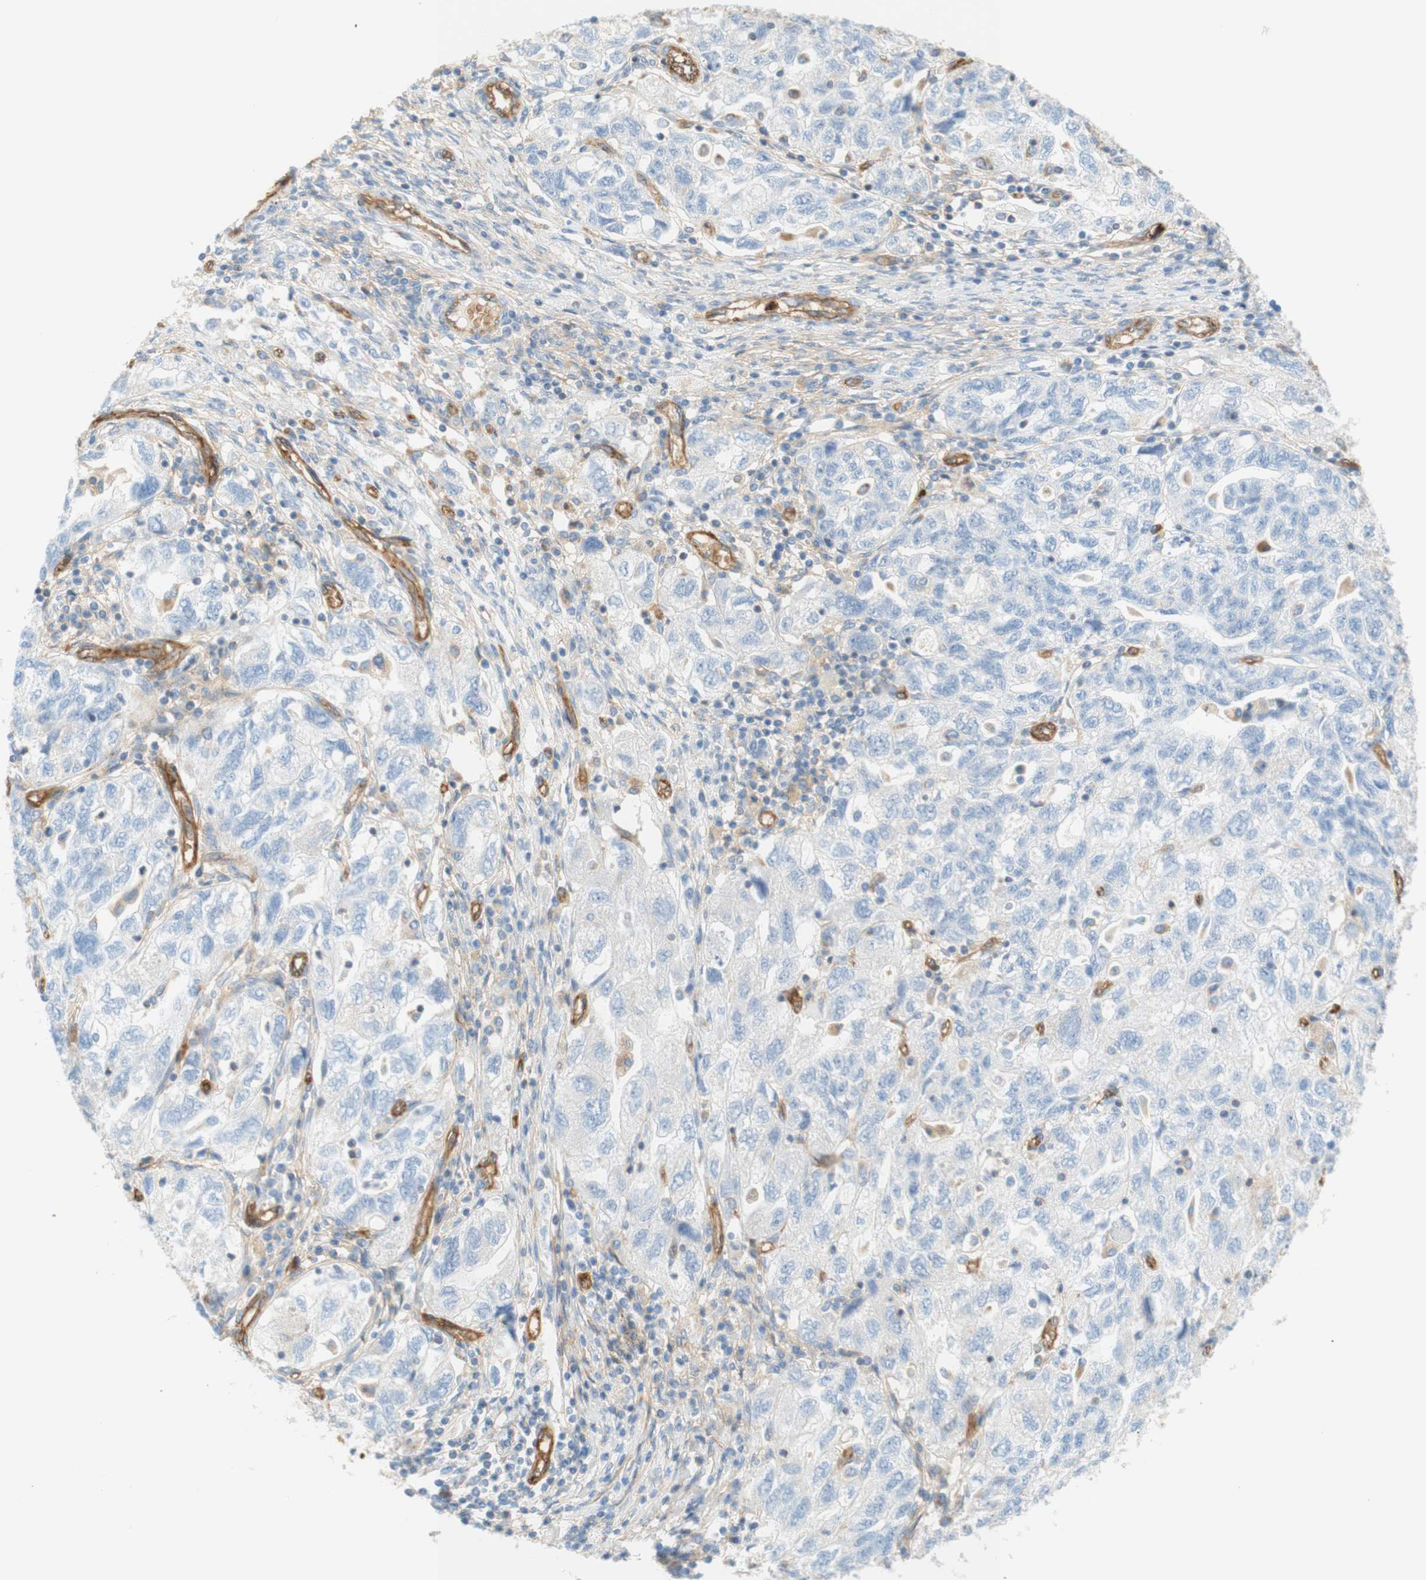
{"staining": {"intensity": "negative", "quantity": "none", "location": "none"}, "tissue": "ovarian cancer", "cell_type": "Tumor cells", "image_type": "cancer", "snomed": [{"axis": "morphology", "description": "Carcinoma, NOS"}, {"axis": "morphology", "description": "Cystadenocarcinoma, serous, NOS"}, {"axis": "topography", "description": "Ovary"}], "caption": "The histopathology image demonstrates no staining of tumor cells in serous cystadenocarcinoma (ovarian). (Immunohistochemistry, brightfield microscopy, high magnification).", "gene": "STOM", "patient": {"sex": "female", "age": 69}}